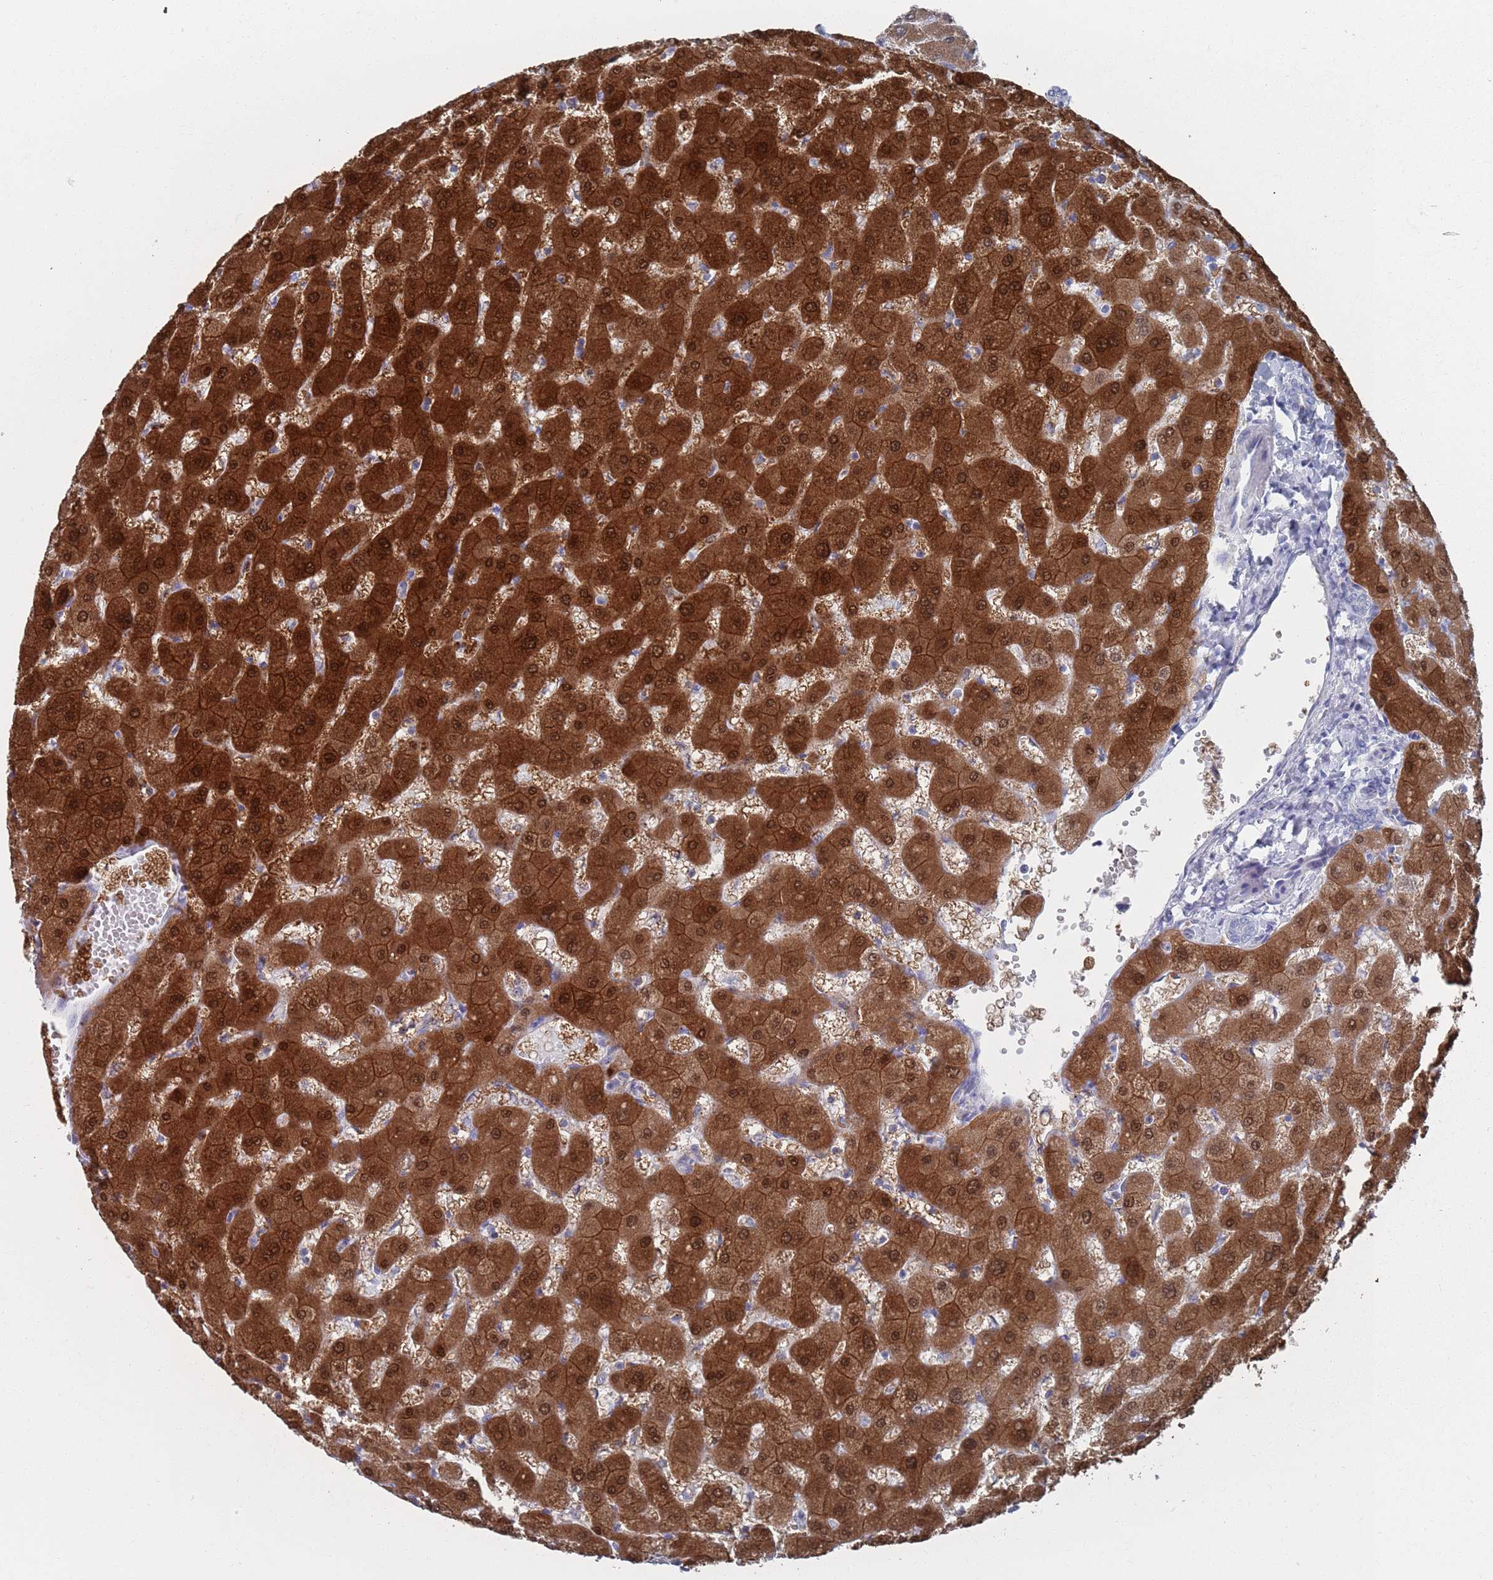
{"staining": {"intensity": "negative", "quantity": "none", "location": "none"}, "tissue": "liver", "cell_type": "Cholangiocytes", "image_type": "normal", "snomed": [{"axis": "morphology", "description": "Normal tissue, NOS"}, {"axis": "topography", "description": "Liver"}], "caption": "The micrograph displays no significant staining in cholangiocytes of liver. (DAB (3,3'-diaminobenzidine) immunohistochemistry visualized using brightfield microscopy, high magnification).", "gene": "MAT1A", "patient": {"sex": "female", "age": 63}}